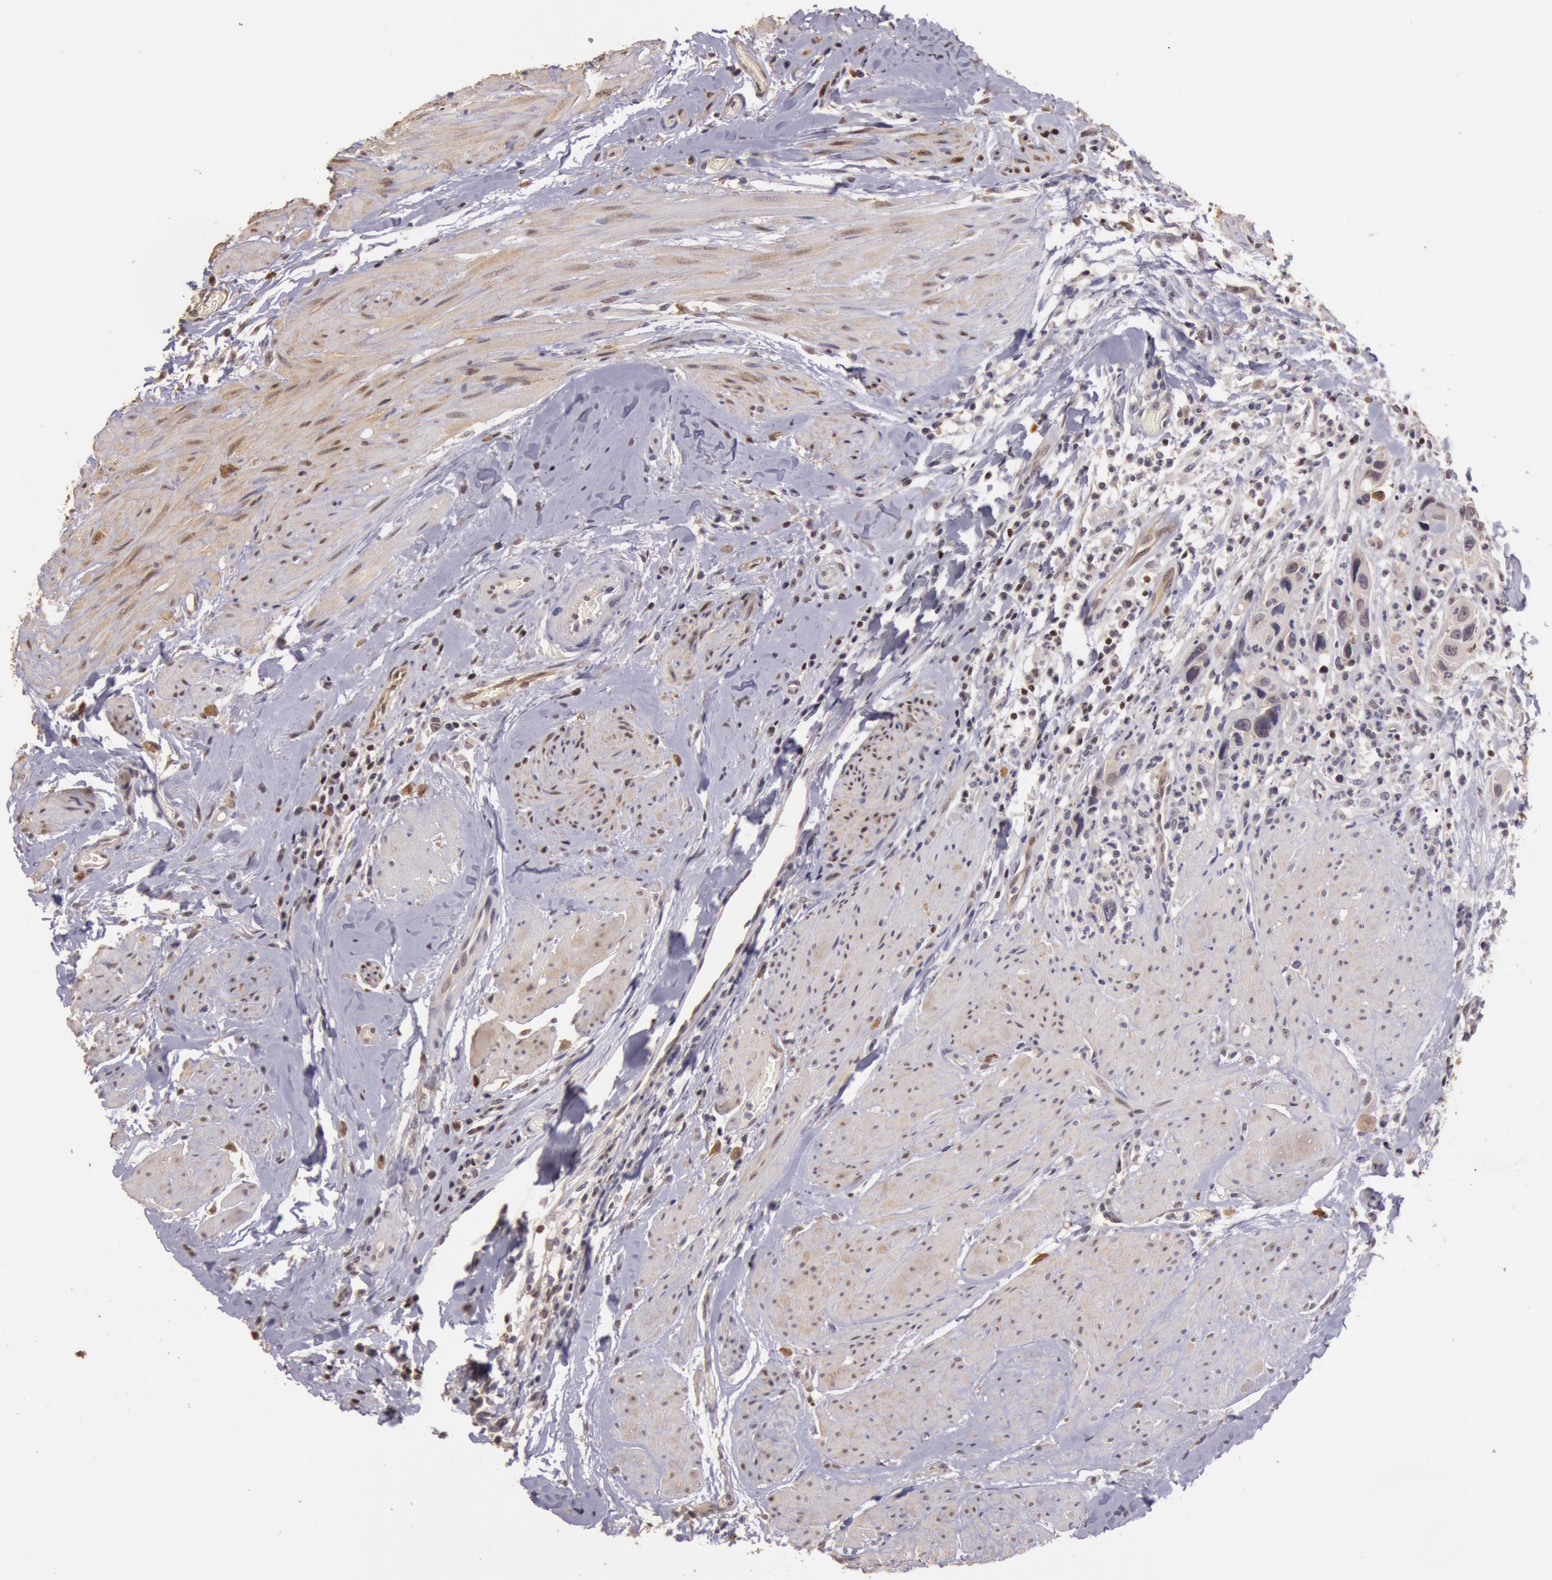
{"staining": {"intensity": "weak", "quantity": "<25%", "location": "cytoplasmic/membranous,nuclear"}, "tissue": "urothelial cancer", "cell_type": "Tumor cells", "image_type": "cancer", "snomed": [{"axis": "morphology", "description": "Urothelial carcinoma, High grade"}, {"axis": "topography", "description": "Urinary bladder"}], "caption": "Immunohistochemical staining of high-grade urothelial carcinoma demonstrates no significant expression in tumor cells.", "gene": "SOD1", "patient": {"sex": "male", "age": 66}}